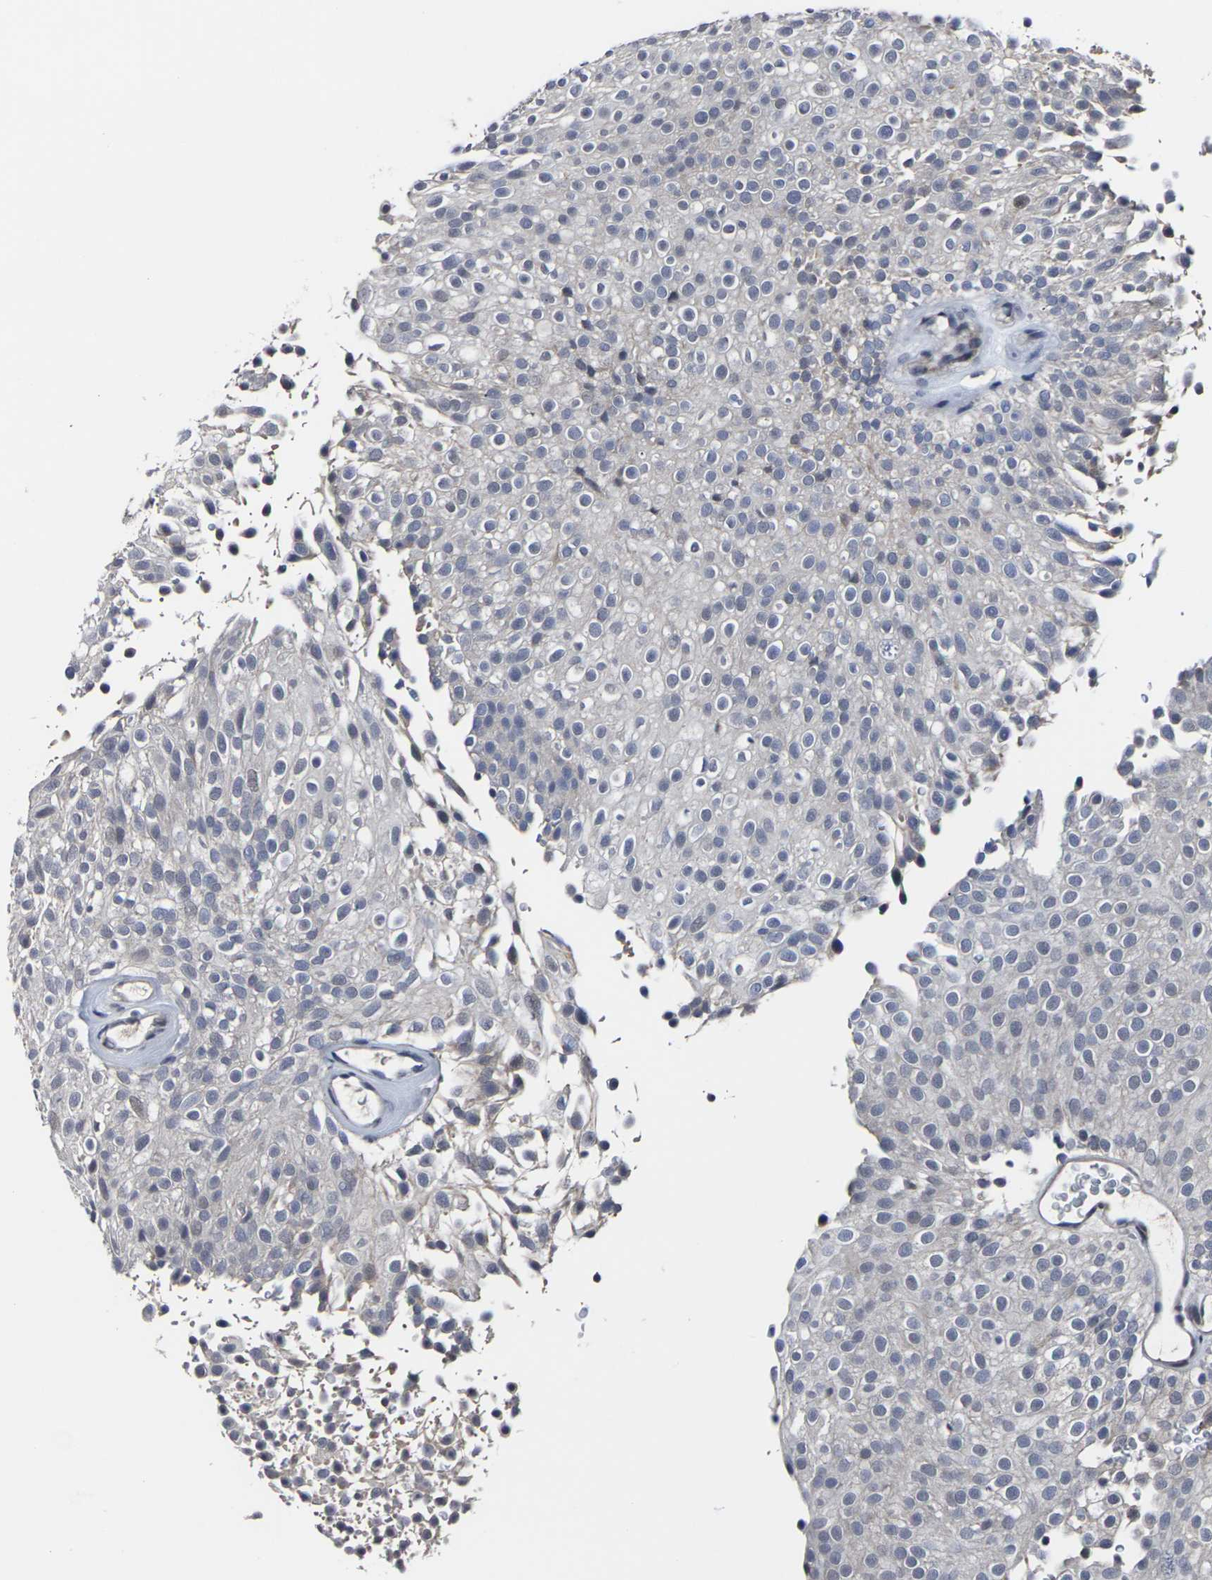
{"staining": {"intensity": "negative", "quantity": "none", "location": "none"}, "tissue": "urothelial cancer", "cell_type": "Tumor cells", "image_type": "cancer", "snomed": [{"axis": "morphology", "description": "Urothelial carcinoma, Low grade"}, {"axis": "topography", "description": "Urinary bladder"}], "caption": "DAB (3,3'-diaminobenzidine) immunohistochemical staining of human urothelial cancer reveals no significant staining in tumor cells. (Brightfield microscopy of DAB (3,3'-diaminobenzidine) immunohistochemistry (IHC) at high magnification).", "gene": "MSANTD4", "patient": {"sex": "male", "age": 78}}